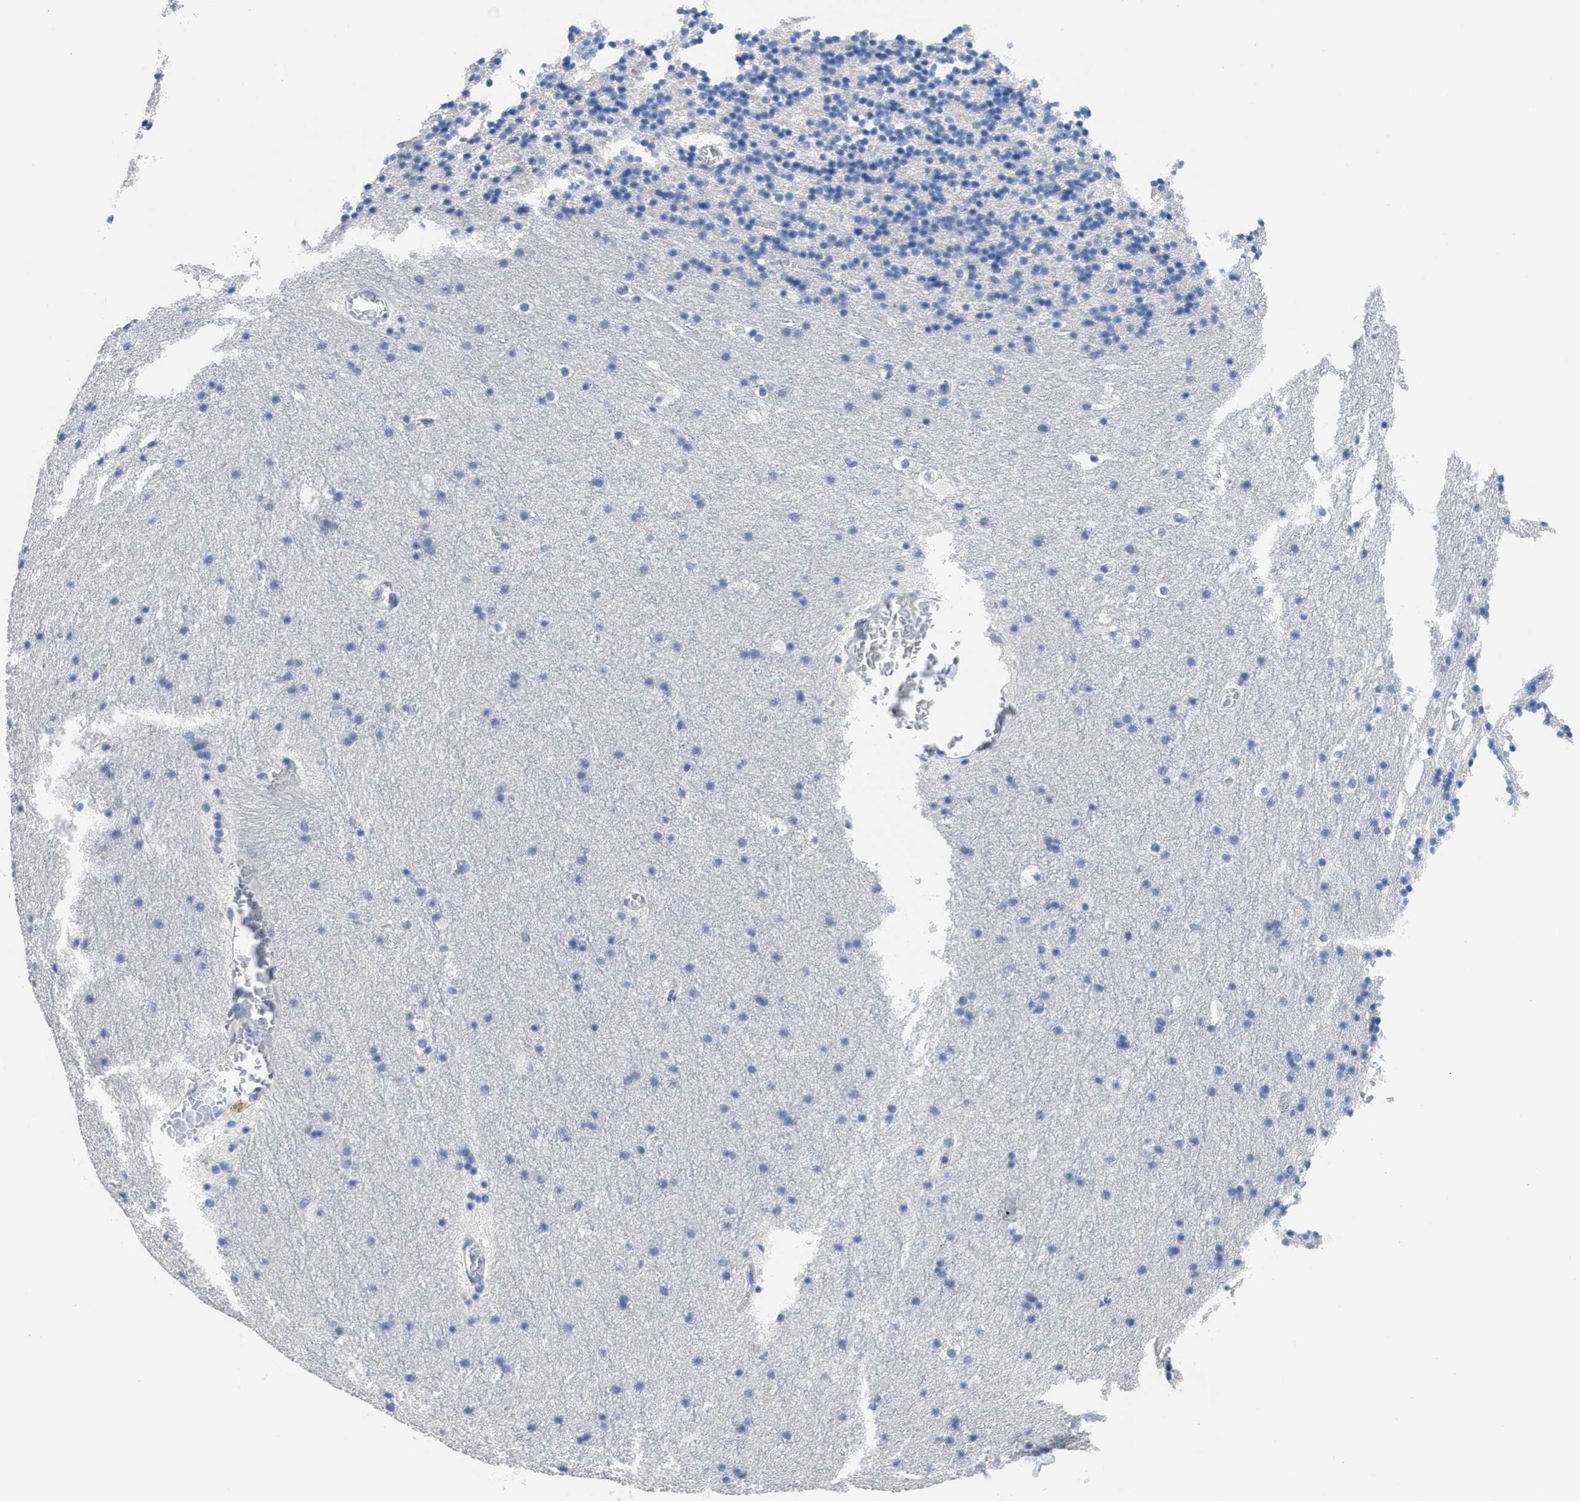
{"staining": {"intensity": "negative", "quantity": "none", "location": "none"}, "tissue": "cerebellum", "cell_type": "Cells in granular layer", "image_type": "normal", "snomed": [{"axis": "morphology", "description": "Normal tissue, NOS"}, {"axis": "topography", "description": "Cerebellum"}], "caption": "This is an immunohistochemistry (IHC) micrograph of unremarkable cerebellum. There is no positivity in cells in granular layer.", "gene": "CA9", "patient": {"sex": "male", "age": 45}}